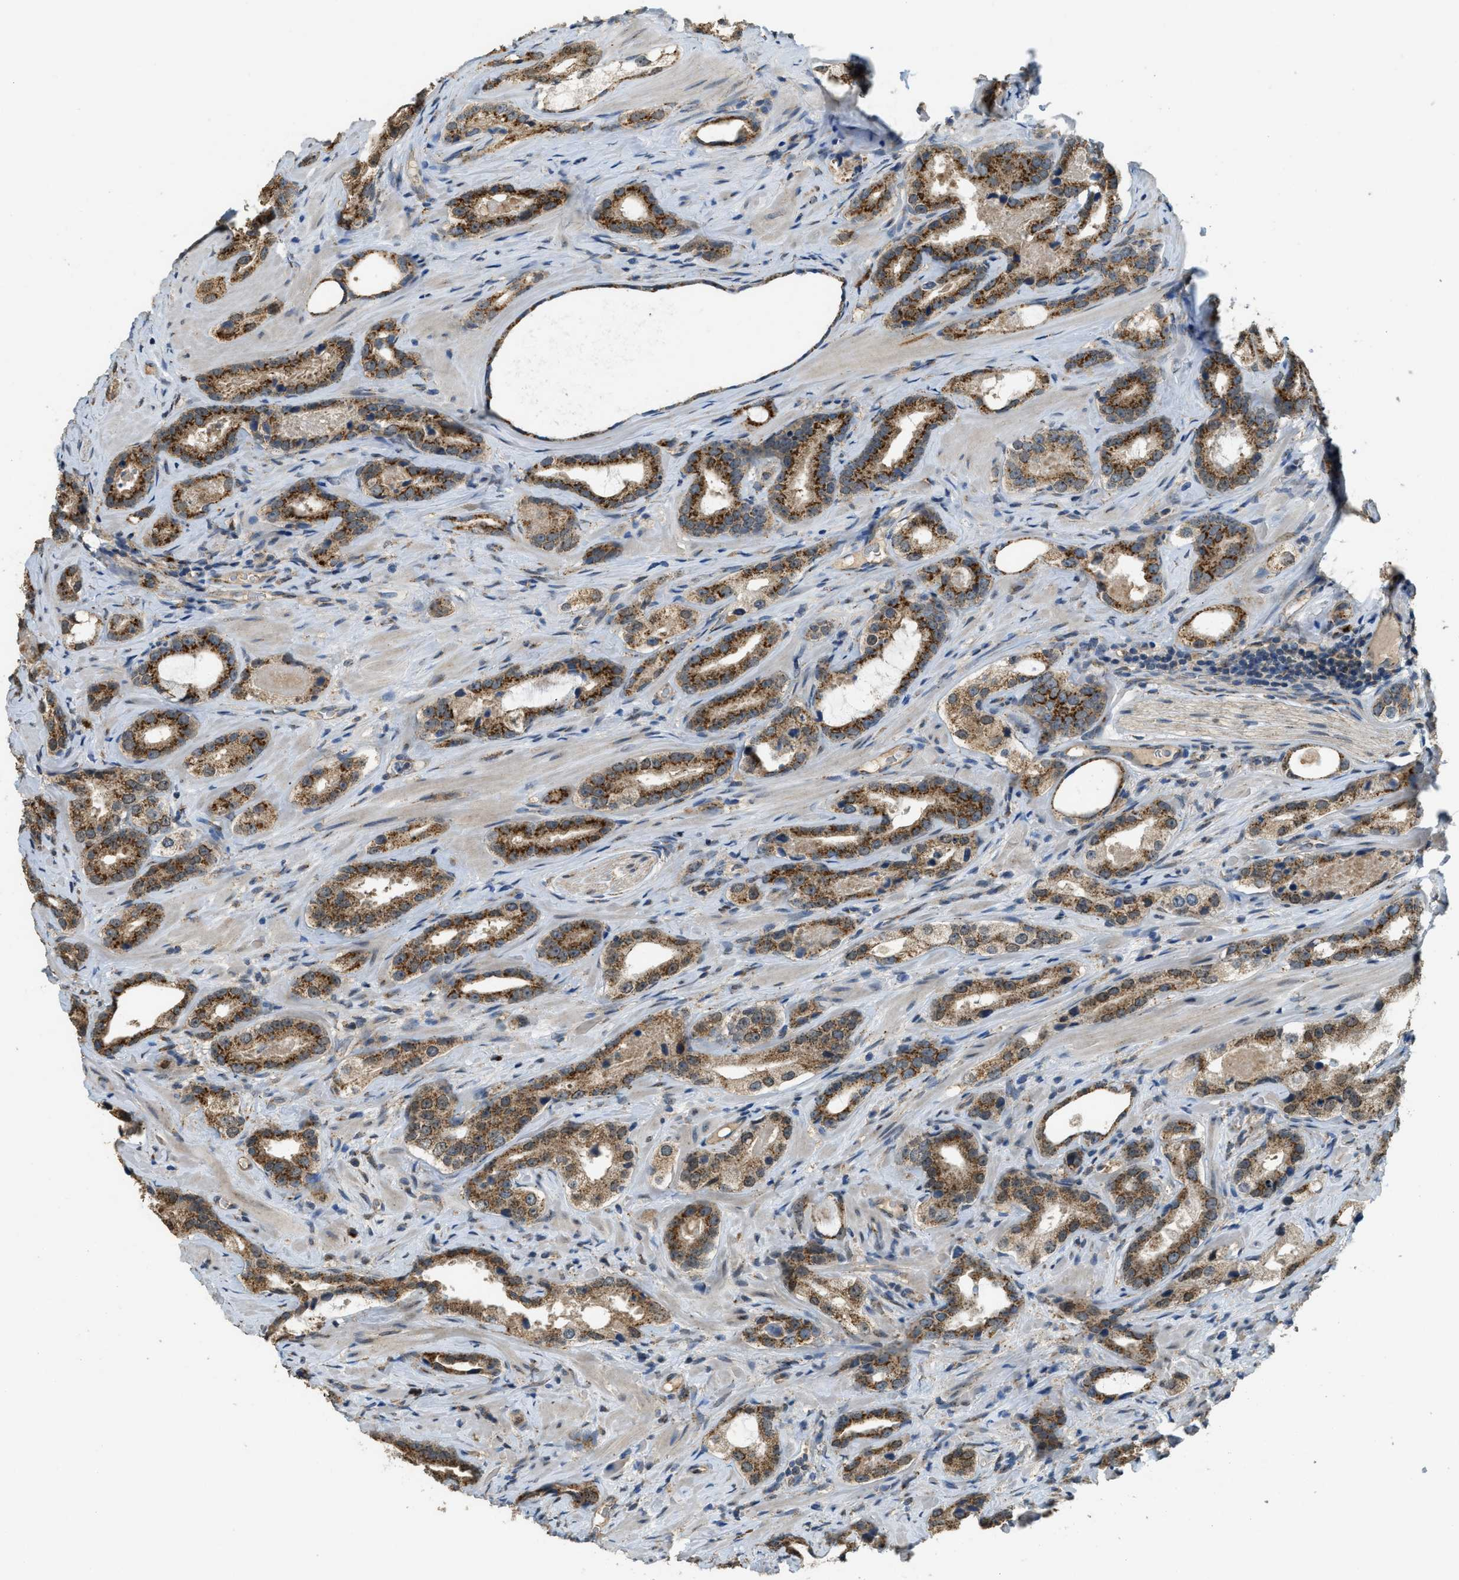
{"staining": {"intensity": "moderate", "quantity": ">75%", "location": "cytoplasmic/membranous"}, "tissue": "prostate cancer", "cell_type": "Tumor cells", "image_type": "cancer", "snomed": [{"axis": "morphology", "description": "Adenocarcinoma, High grade"}, {"axis": "topography", "description": "Prostate"}], "caption": "This is an image of immunohistochemistry staining of high-grade adenocarcinoma (prostate), which shows moderate positivity in the cytoplasmic/membranous of tumor cells.", "gene": "IPO7", "patient": {"sex": "male", "age": 63}}